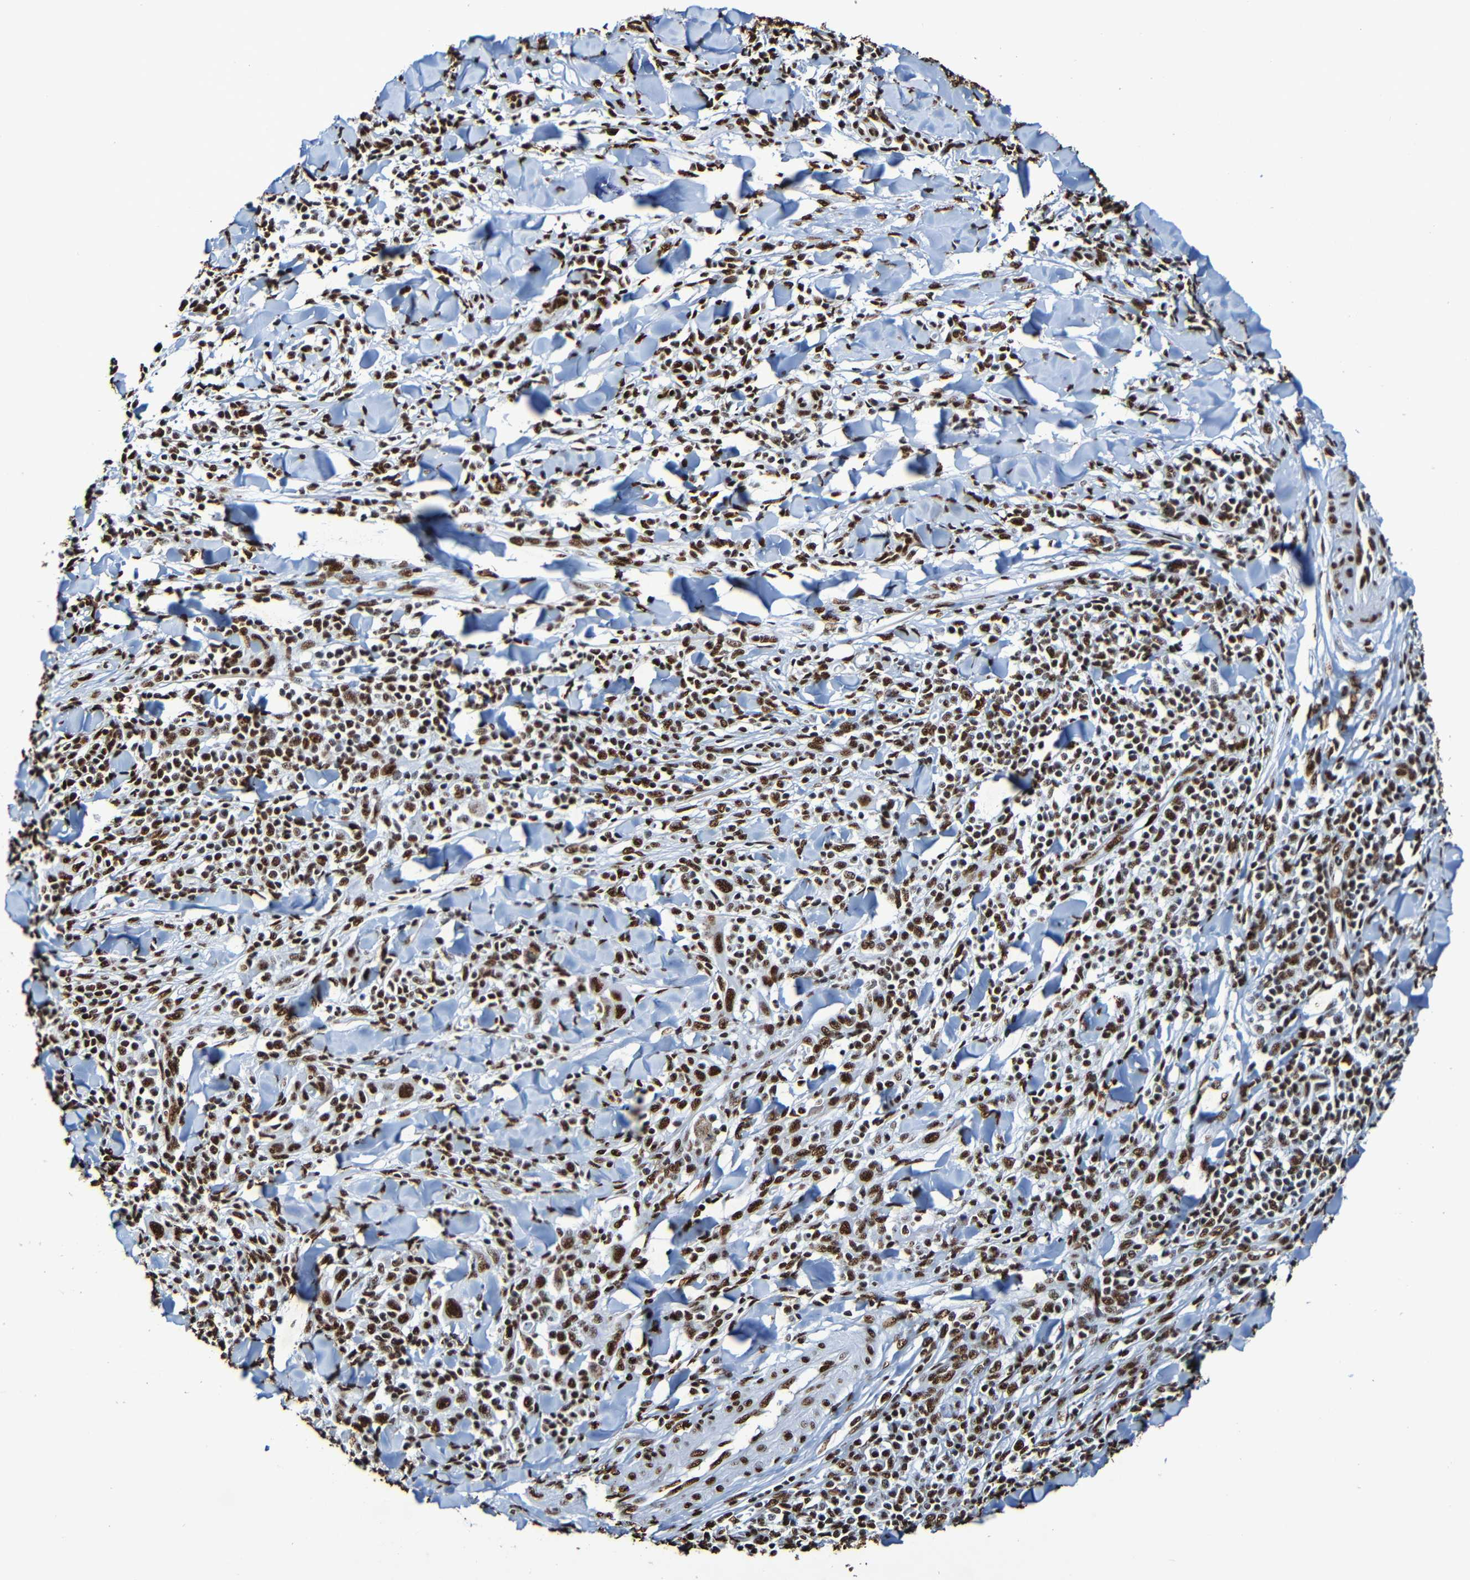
{"staining": {"intensity": "strong", "quantity": ">75%", "location": "nuclear"}, "tissue": "skin cancer", "cell_type": "Tumor cells", "image_type": "cancer", "snomed": [{"axis": "morphology", "description": "Squamous cell carcinoma, NOS"}, {"axis": "topography", "description": "Skin"}], "caption": "Squamous cell carcinoma (skin) was stained to show a protein in brown. There is high levels of strong nuclear expression in about >75% of tumor cells.", "gene": "SRSF3", "patient": {"sex": "male", "age": 24}}